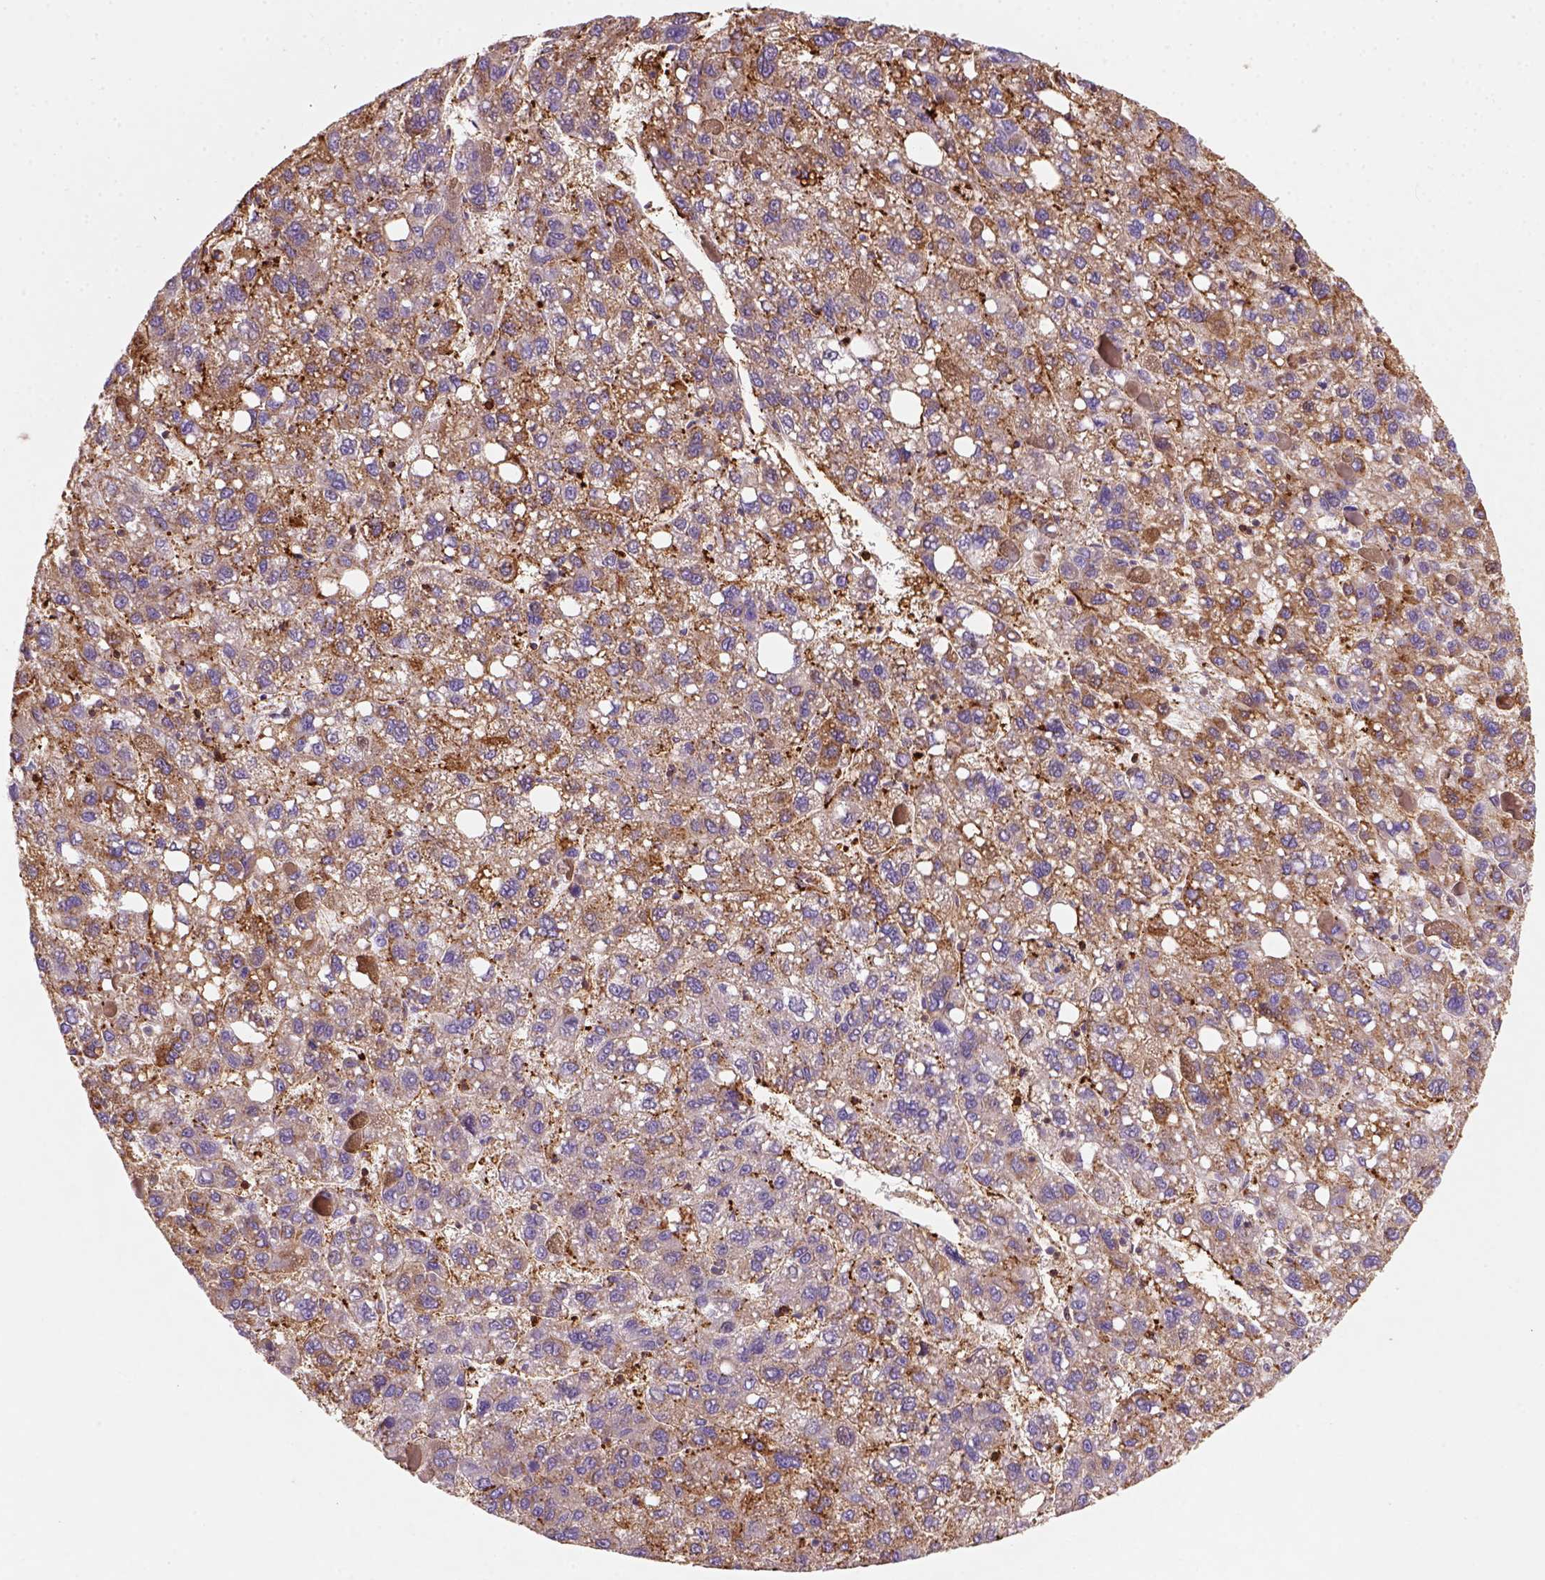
{"staining": {"intensity": "moderate", "quantity": "25%-75%", "location": "cytoplasmic/membranous"}, "tissue": "liver cancer", "cell_type": "Tumor cells", "image_type": "cancer", "snomed": [{"axis": "morphology", "description": "Carcinoma, Hepatocellular, NOS"}, {"axis": "topography", "description": "Liver"}], "caption": "Protein expression analysis of liver cancer (hepatocellular carcinoma) shows moderate cytoplasmic/membranous staining in about 25%-75% of tumor cells.", "gene": "GPRC5D", "patient": {"sex": "female", "age": 82}}